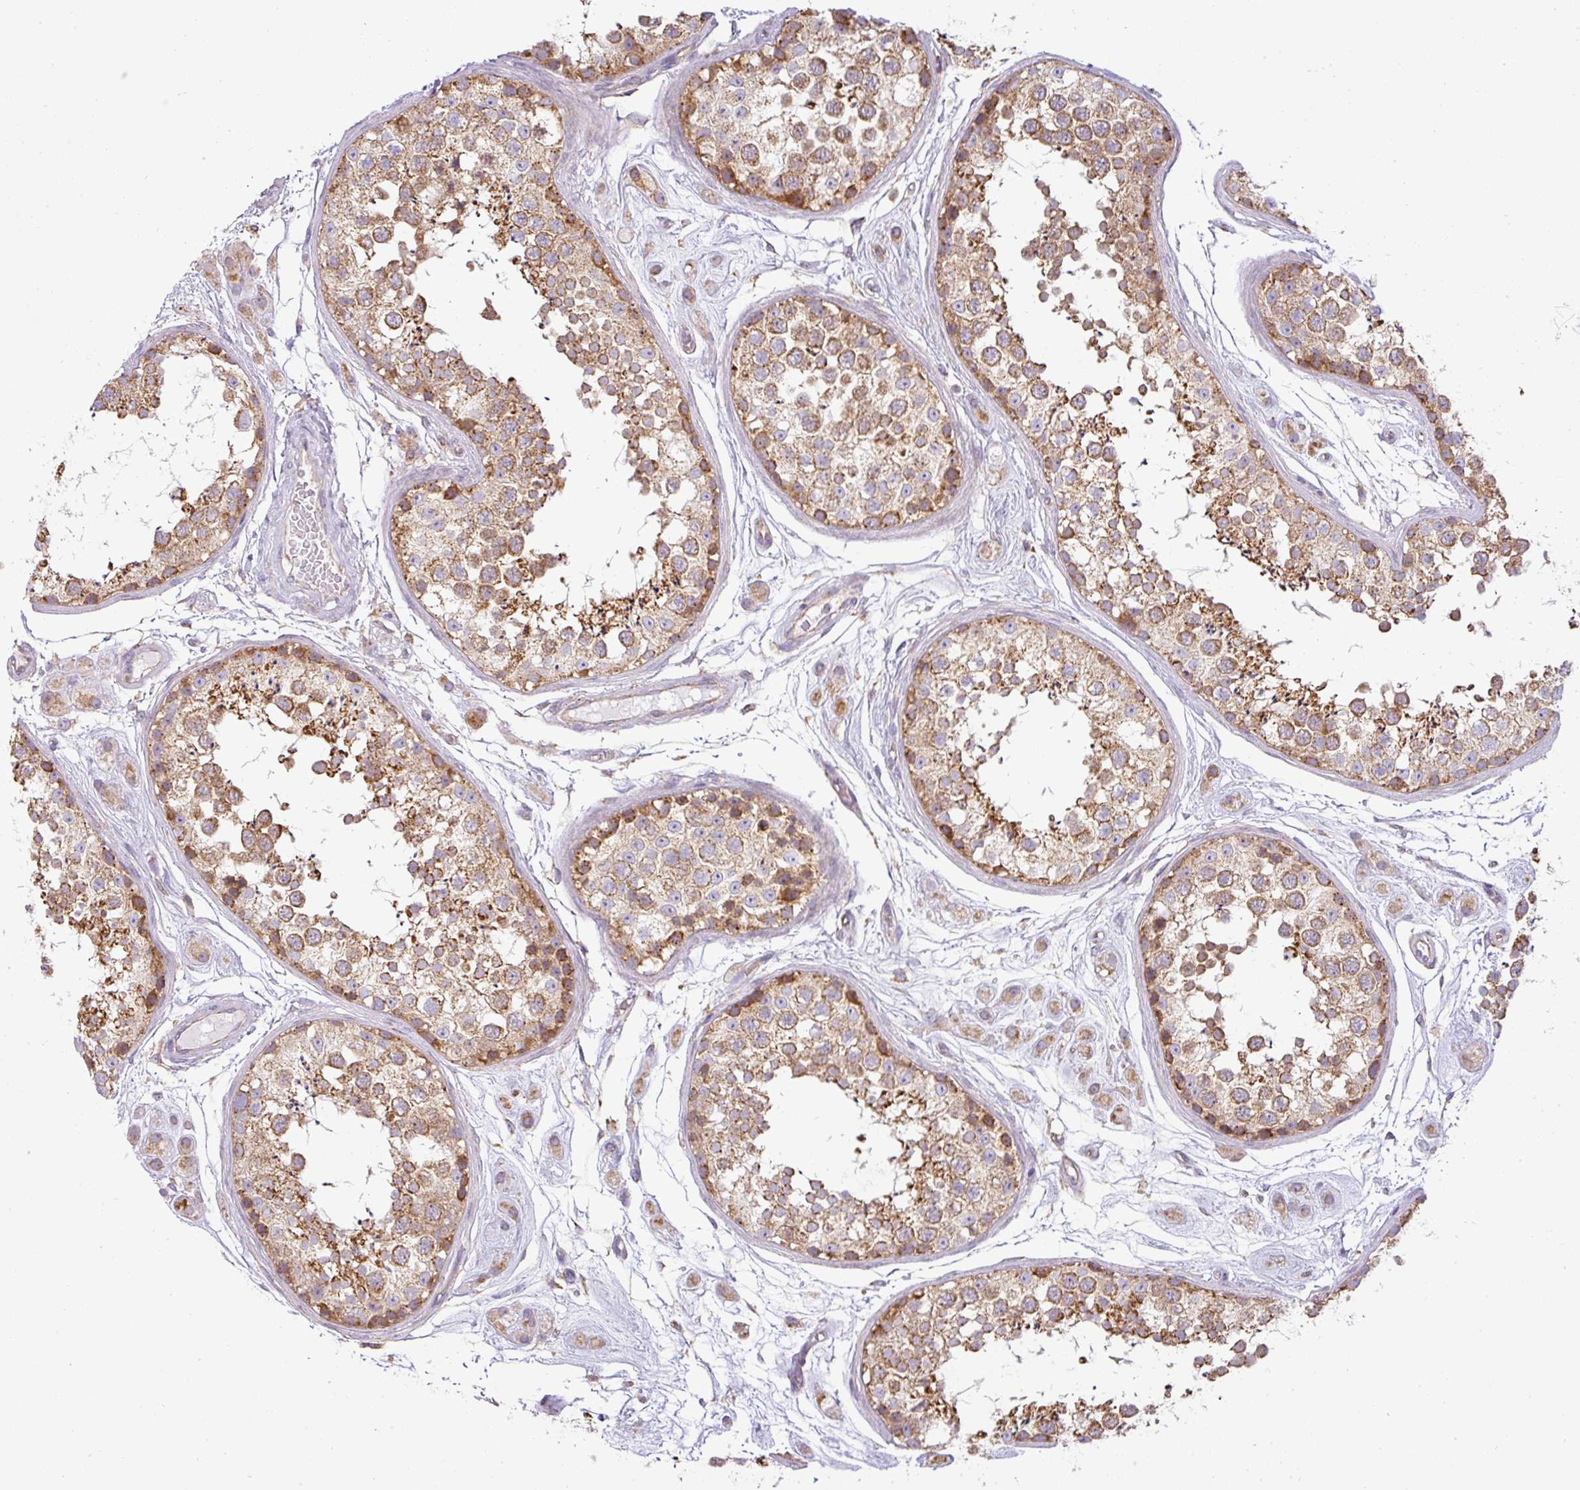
{"staining": {"intensity": "moderate", "quantity": ">75%", "location": "cytoplasmic/membranous"}, "tissue": "testis", "cell_type": "Cells in seminiferous ducts", "image_type": "normal", "snomed": [{"axis": "morphology", "description": "Normal tissue, NOS"}, {"axis": "topography", "description": "Testis"}], "caption": "Moderate cytoplasmic/membranous staining is identified in approximately >75% of cells in seminiferous ducts in benign testis. (Brightfield microscopy of DAB IHC at high magnification).", "gene": "ZNF211", "patient": {"sex": "male", "age": 25}}